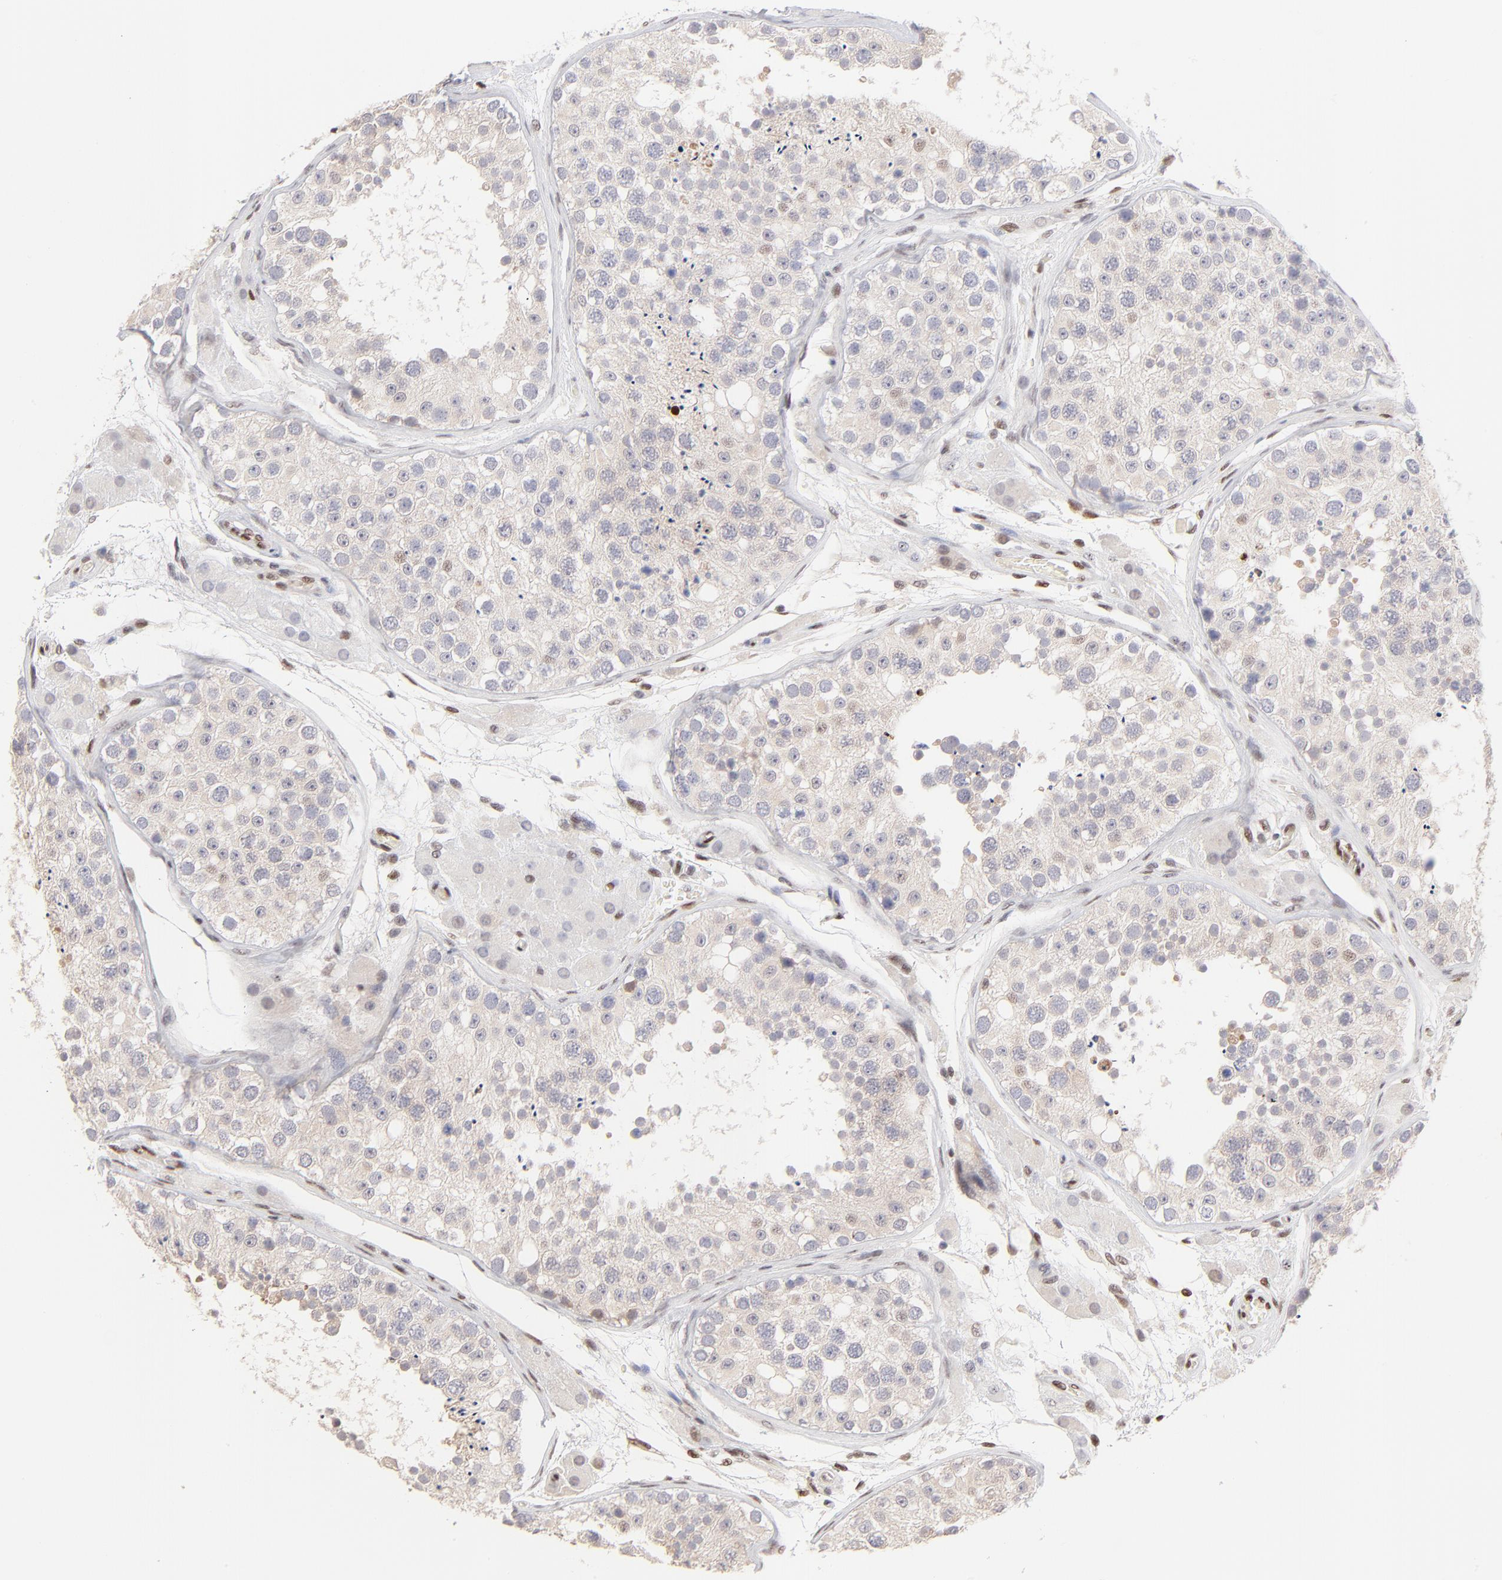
{"staining": {"intensity": "moderate", "quantity": "25%-75%", "location": "nuclear"}, "tissue": "testis", "cell_type": "Cells in seminiferous ducts", "image_type": "normal", "snomed": [{"axis": "morphology", "description": "Normal tissue, NOS"}, {"axis": "topography", "description": "Testis"}], "caption": "High-magnification brightfield microscopy of unremarkable testis stained with DAB (3,3'-diaminobenzidine) (brown) and counterstained with hematoxylin (blue). cells in seminiferous ducts exhibit moderate nuclear positivity is identified in approximately25%-75% of cells. (Brightfield microscopy of DAB IHC at high magnification).", "gene": "STAT3", "patient": {"sex": "male", "age": 26}}